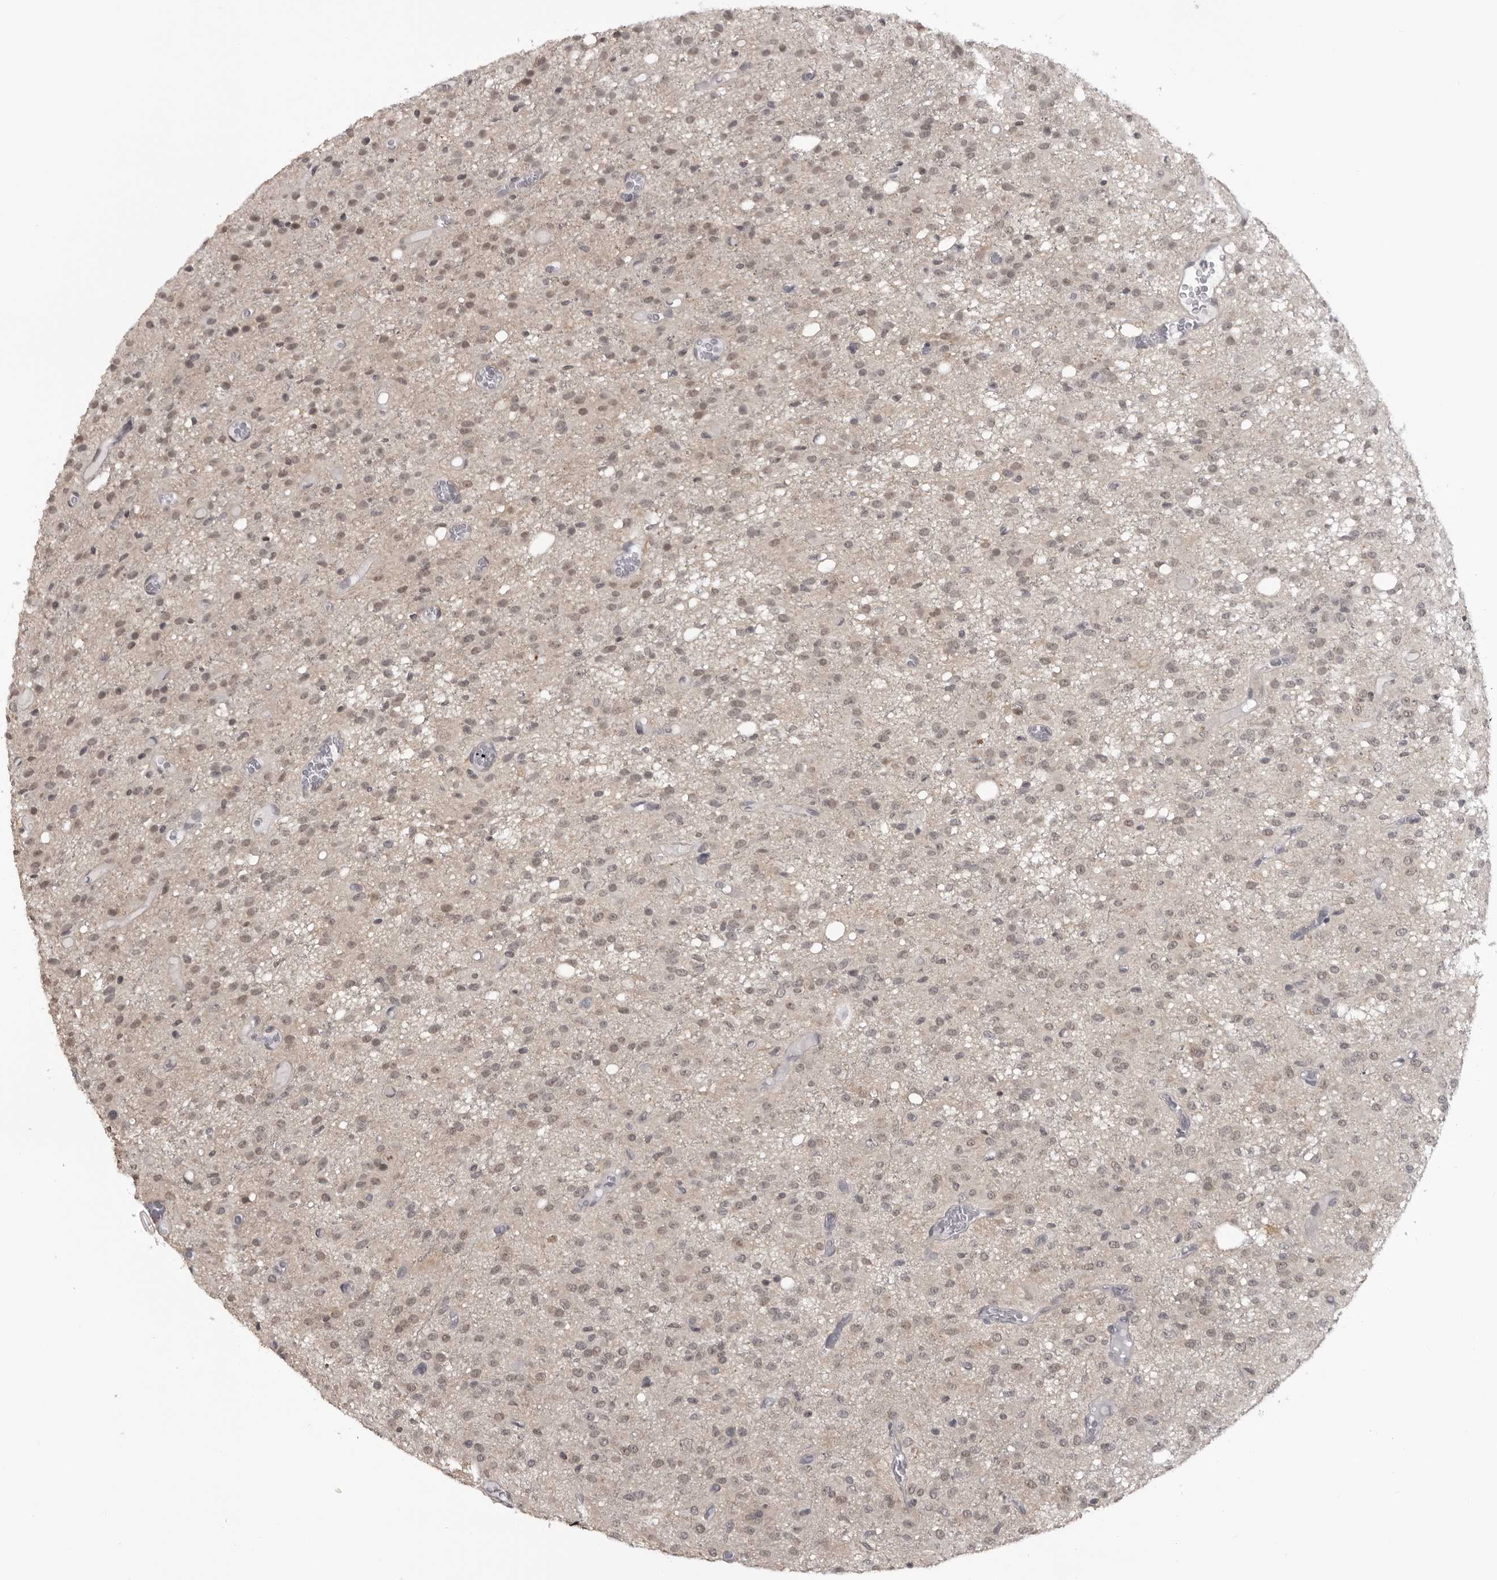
{"staining": {"intensity": "weak", "quantity": "25%-75%", "location": "nuclear"}, "tissue": "glioma", "cell_type": "Tumor cells", "image_type": "cancer", "snomed": [{"axis": "morphology", "description": "Glioma, malignant, High grade"}, {"axis": "topography", "description": "Brain"}], "caption": "A brown stain highlights weak nuclear positivity of a protein in human high-grade glioma (malignant) tumor cells.", "gene": "PDCL3", "patient": {"sex": "female", "age": 59}}